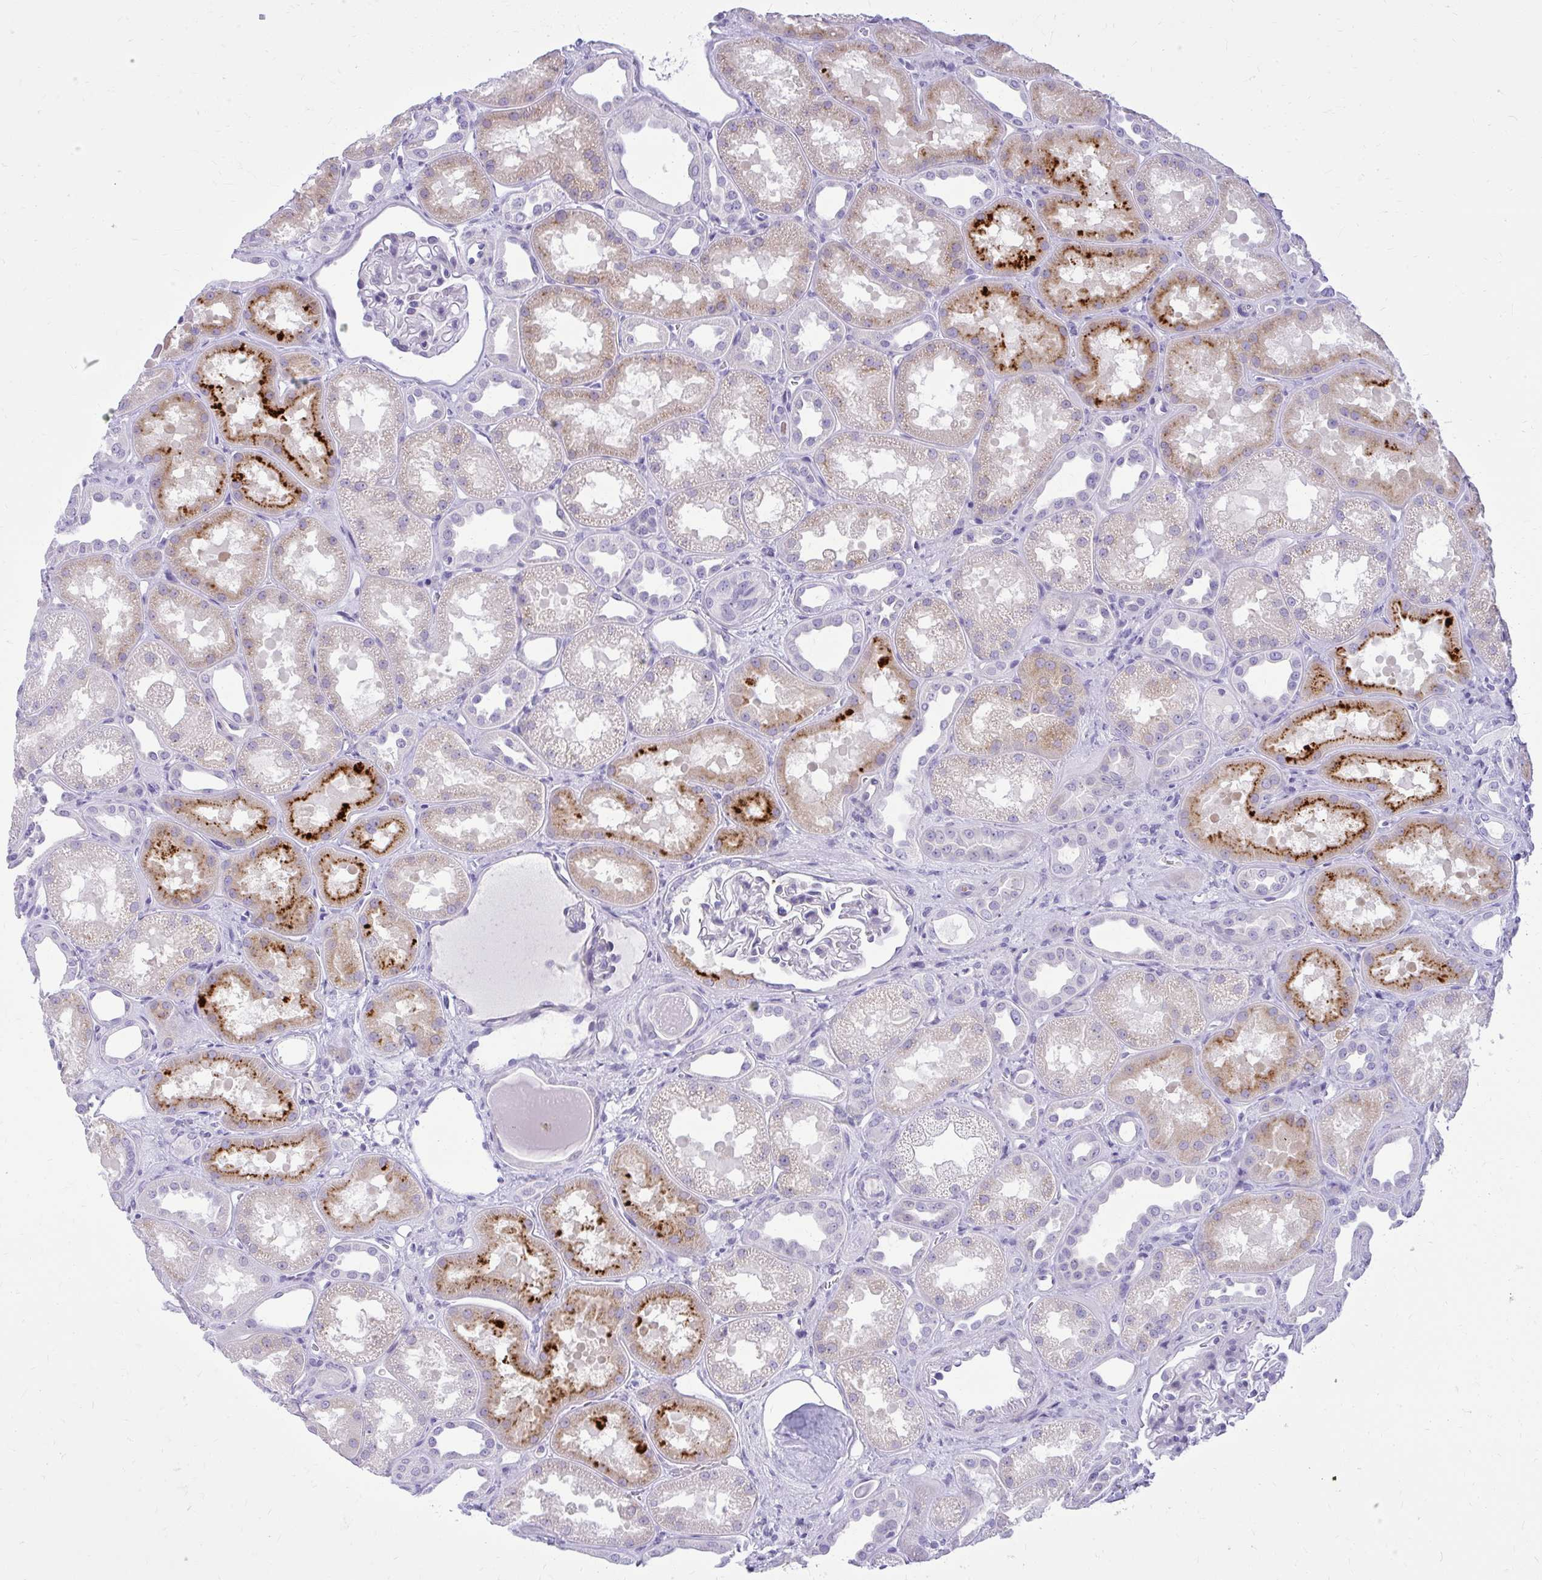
{"staining": {"intensity": "negative", "quantity": "none", "location": "none"}, "tissue": "kidney", "cell_type": "Cells in glomeruli", "image_type": "normal", "snomed": [{"axis": "morphology", "description": "Normal tissue, NOS"}, {"axis": "topography", "description": "Kidney"}], "caption": "Protein analysis of benign kidney displays no significant staining in cells in glomeruli.", "gene": "PRAP1", "patient": {"sex": "male", "age": 61}}